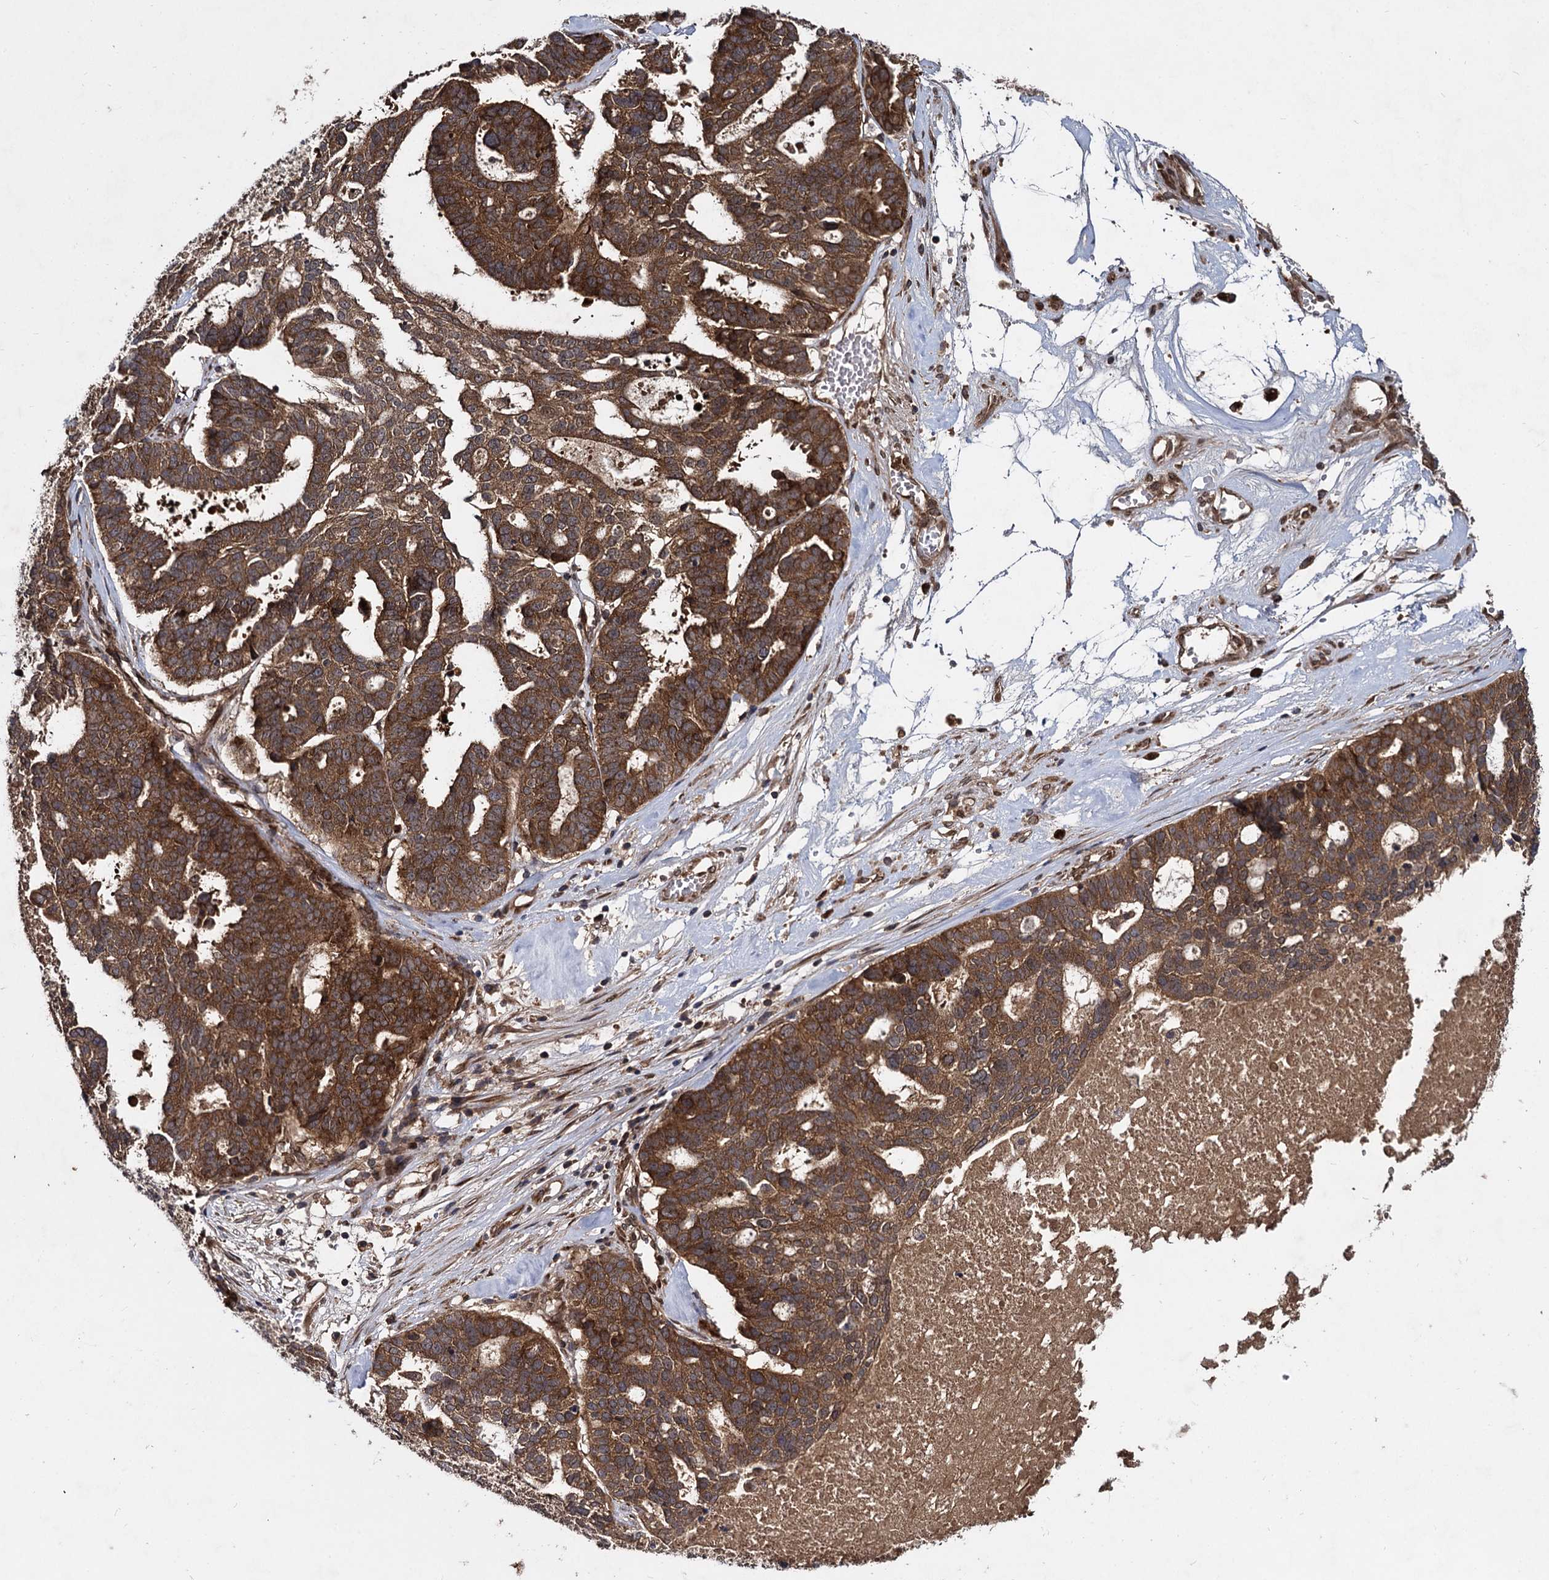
{"staining": {"intensity": "strong", "quantity": ">75%", "location": "cytoplasmic/membranous"}, "tissue": "ovarian cancer", "cell_type": "Tumor cells", "image_type": "cancer", "snomed": [{"axis": "morphology", "description": "Cystadenocarcinoma, serous, NOS"}, {"axis": "topography", "description": "Ovary"}], "caption": "IHC (DAB (3,3'-diaminobenzidine)) staining of human ovarian cancer (serous cystadenocarcinoma) displays strong cytoplasmic/membranous protein positivity in about >75% of tumor cells.", "gene": "DCP1B", "patient": {"sex": "female", "age": 59}}